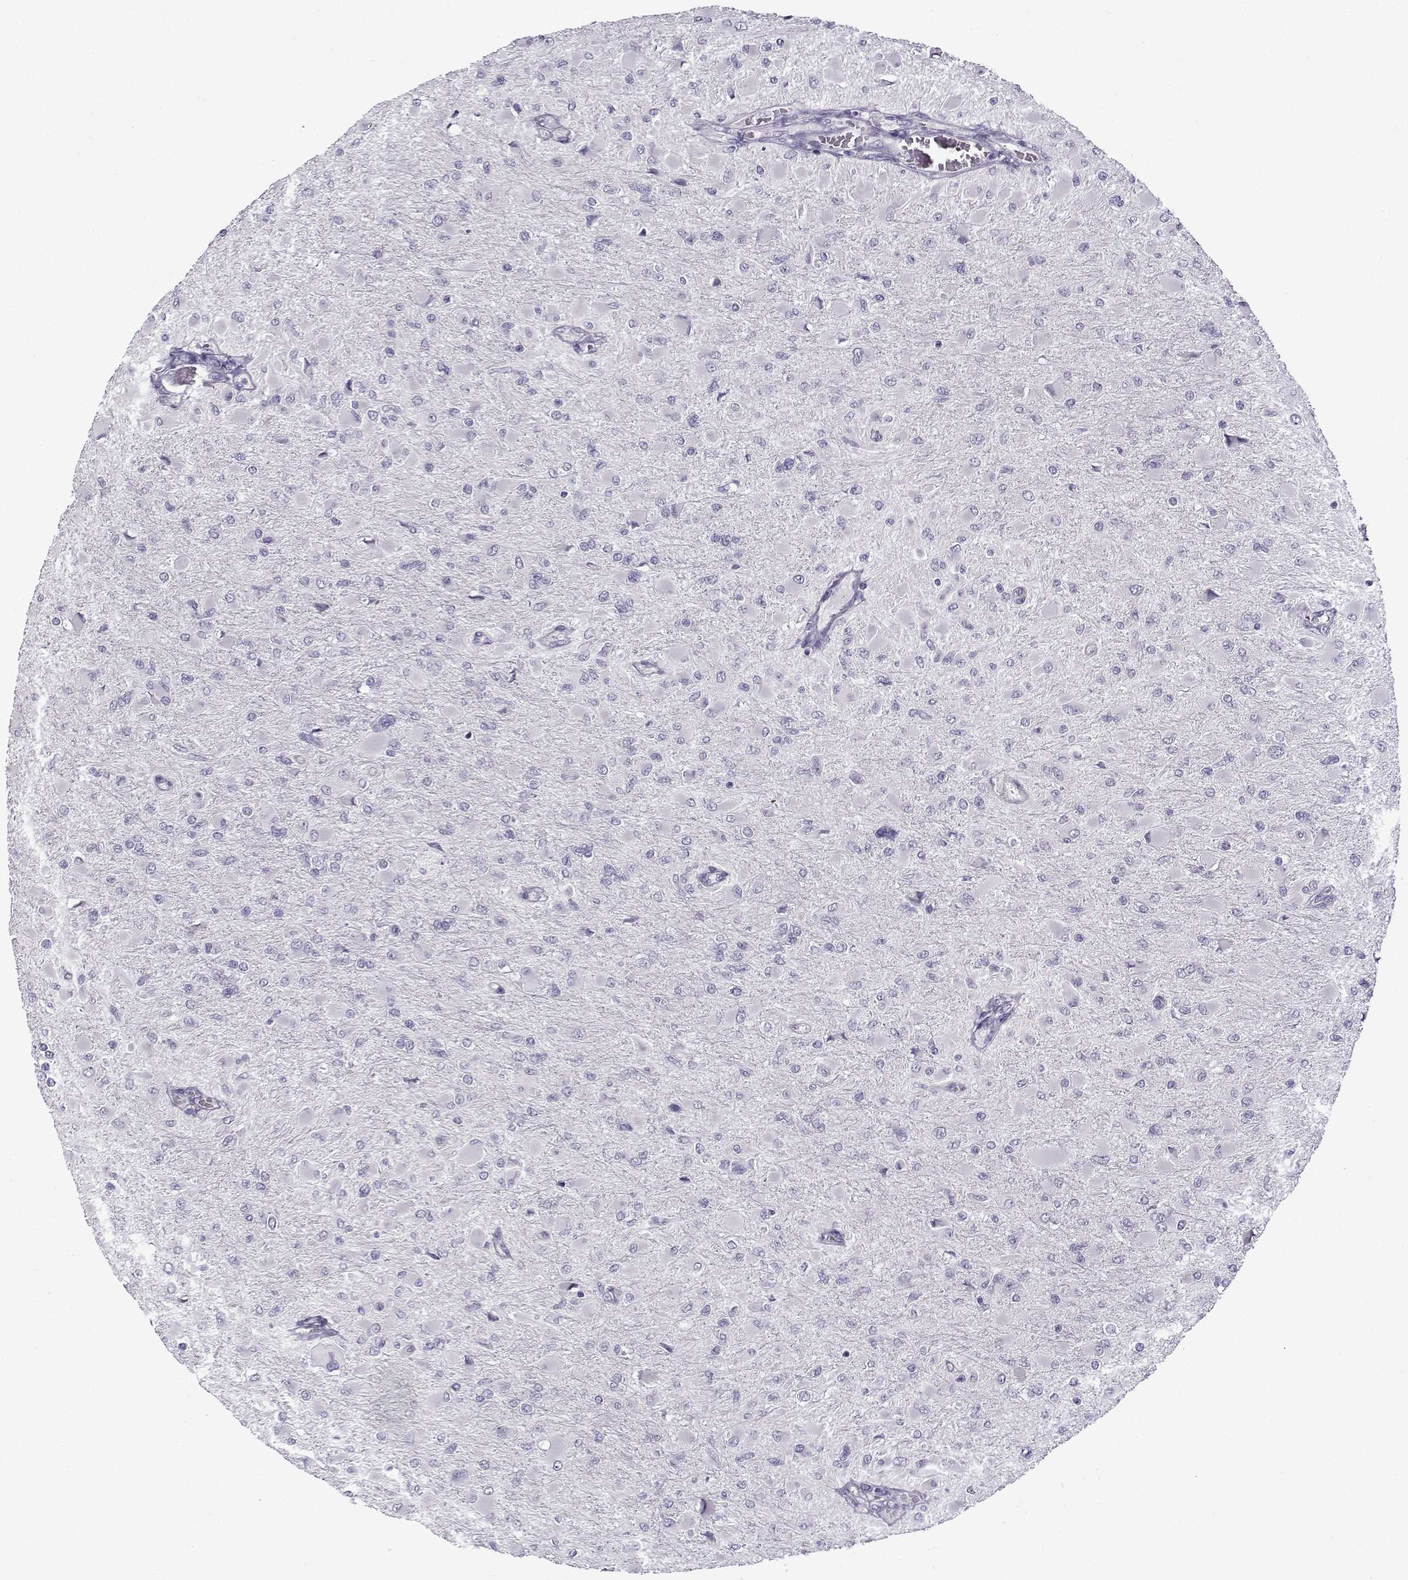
{"staining": {"intensity": "negative", "quantity": "none", "location": "none"}, "tissue": "glioma", "cell_type": "Tumor cells", "image_type": "cancer", "snomed": [{"axis": "morphology", "description": "Glioma, malignant, High grade"}, {"axis": "topography", "description": "Cerebral cortex"}], "caption": "Immunohistochemical staining of human malignant high-grade glioma exhibits no significant expression in tumor cells. (DAB immunohistochemistry (IHC) with hematoxylin counter stain).", "gene": "TEX55", "patient": {"sex": "female", "age": 36}}